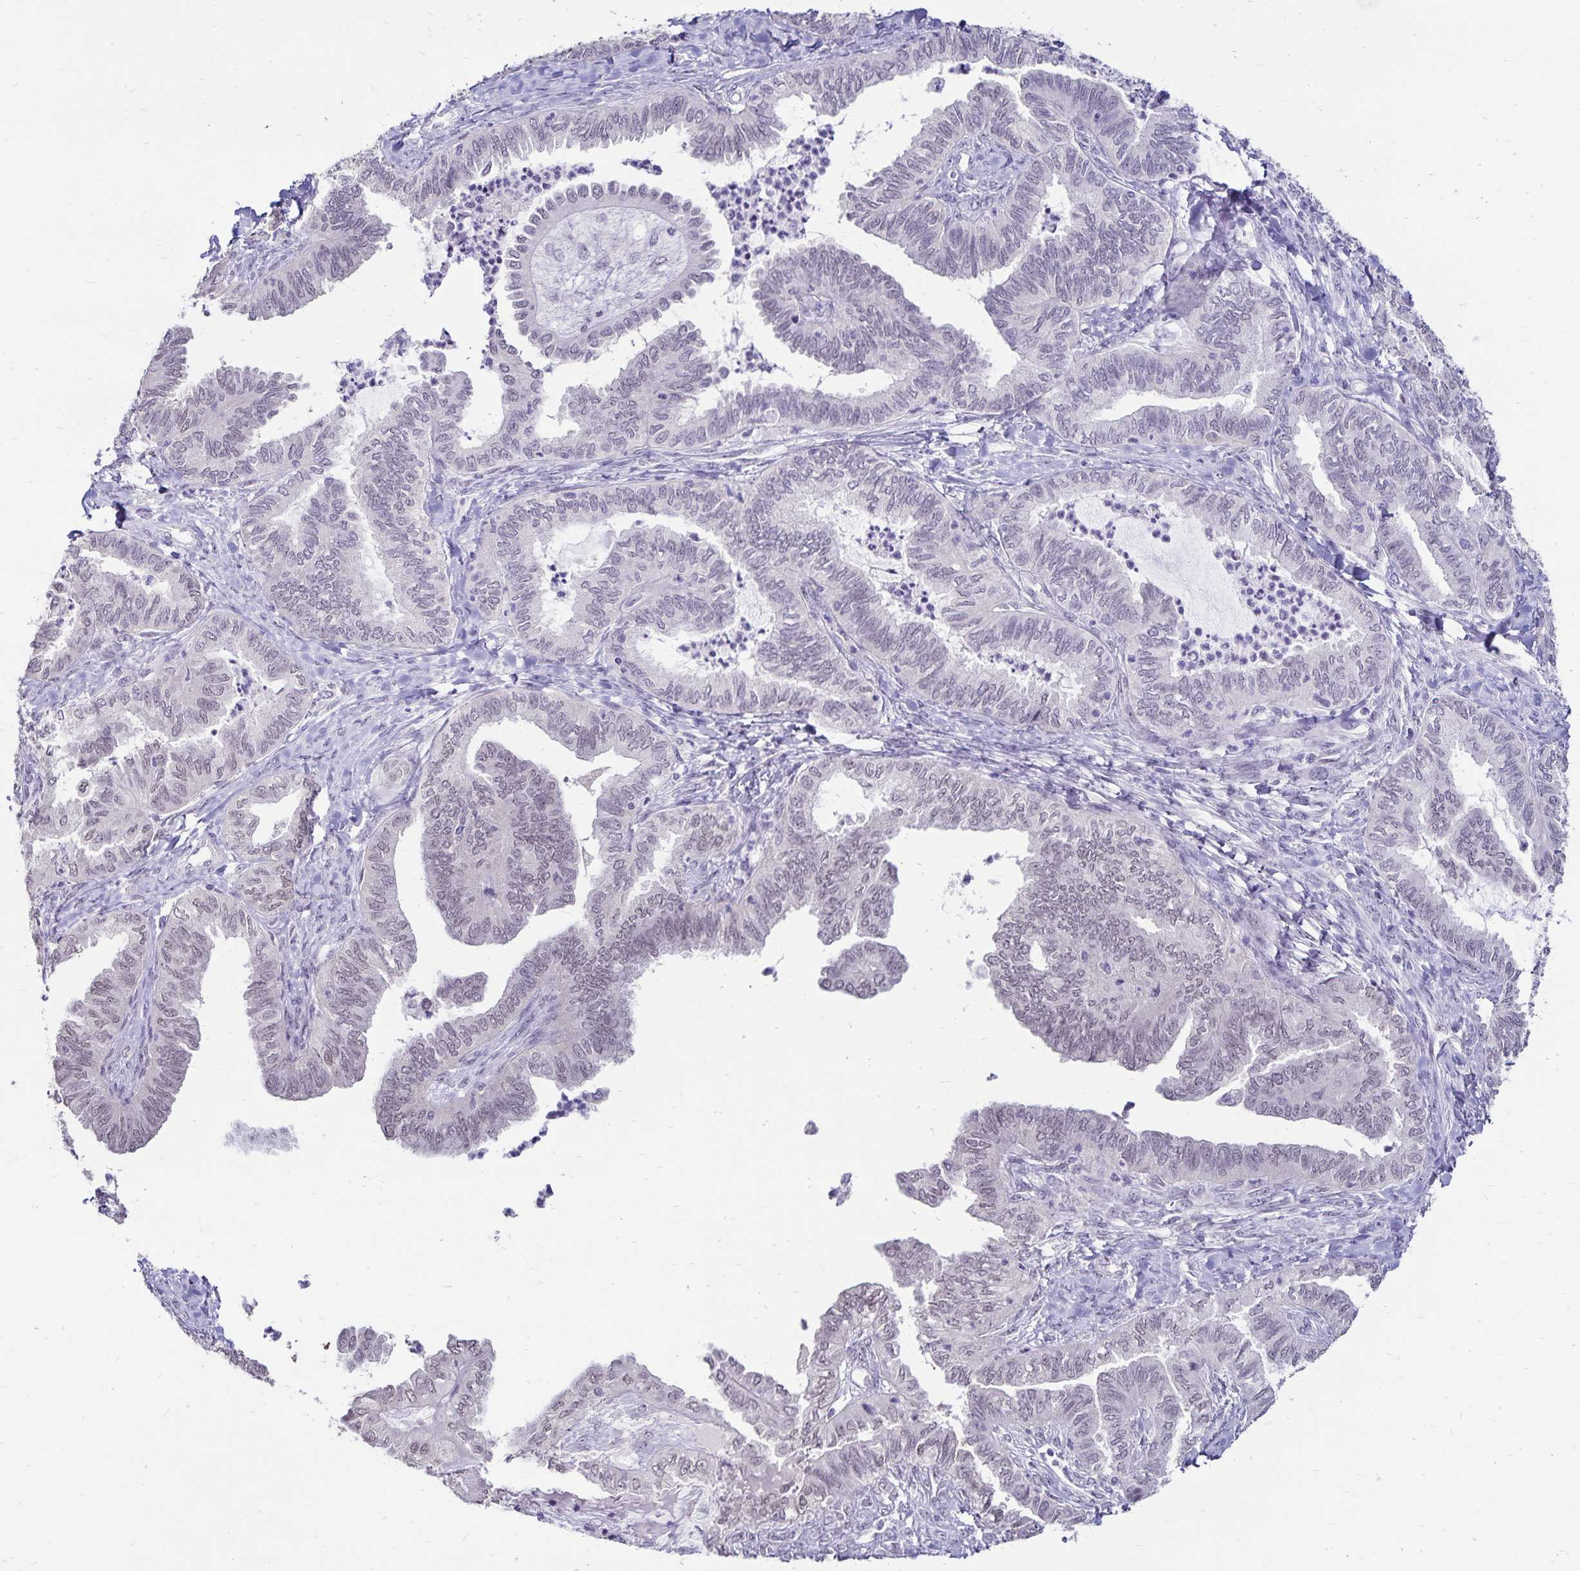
{"staining": {"intensity": "negative", "quantity": "none", "location": "none"}, "tissue": "ovarian cancer", "cell_type": "Tumor cells", "image_type": "cancer", "snomed": [{"axis": "morphology", "description": "Carcinoma, endometroid"}, {"axis": "topography", "description": "Ovary"}], "caption": "DAB immunohistochemical staining of human endometroid carcinoma (ovarian) shows no significant expression in tumor cells.", "gene": "POLB", "patient": {"sex": "female", "age": 70}}